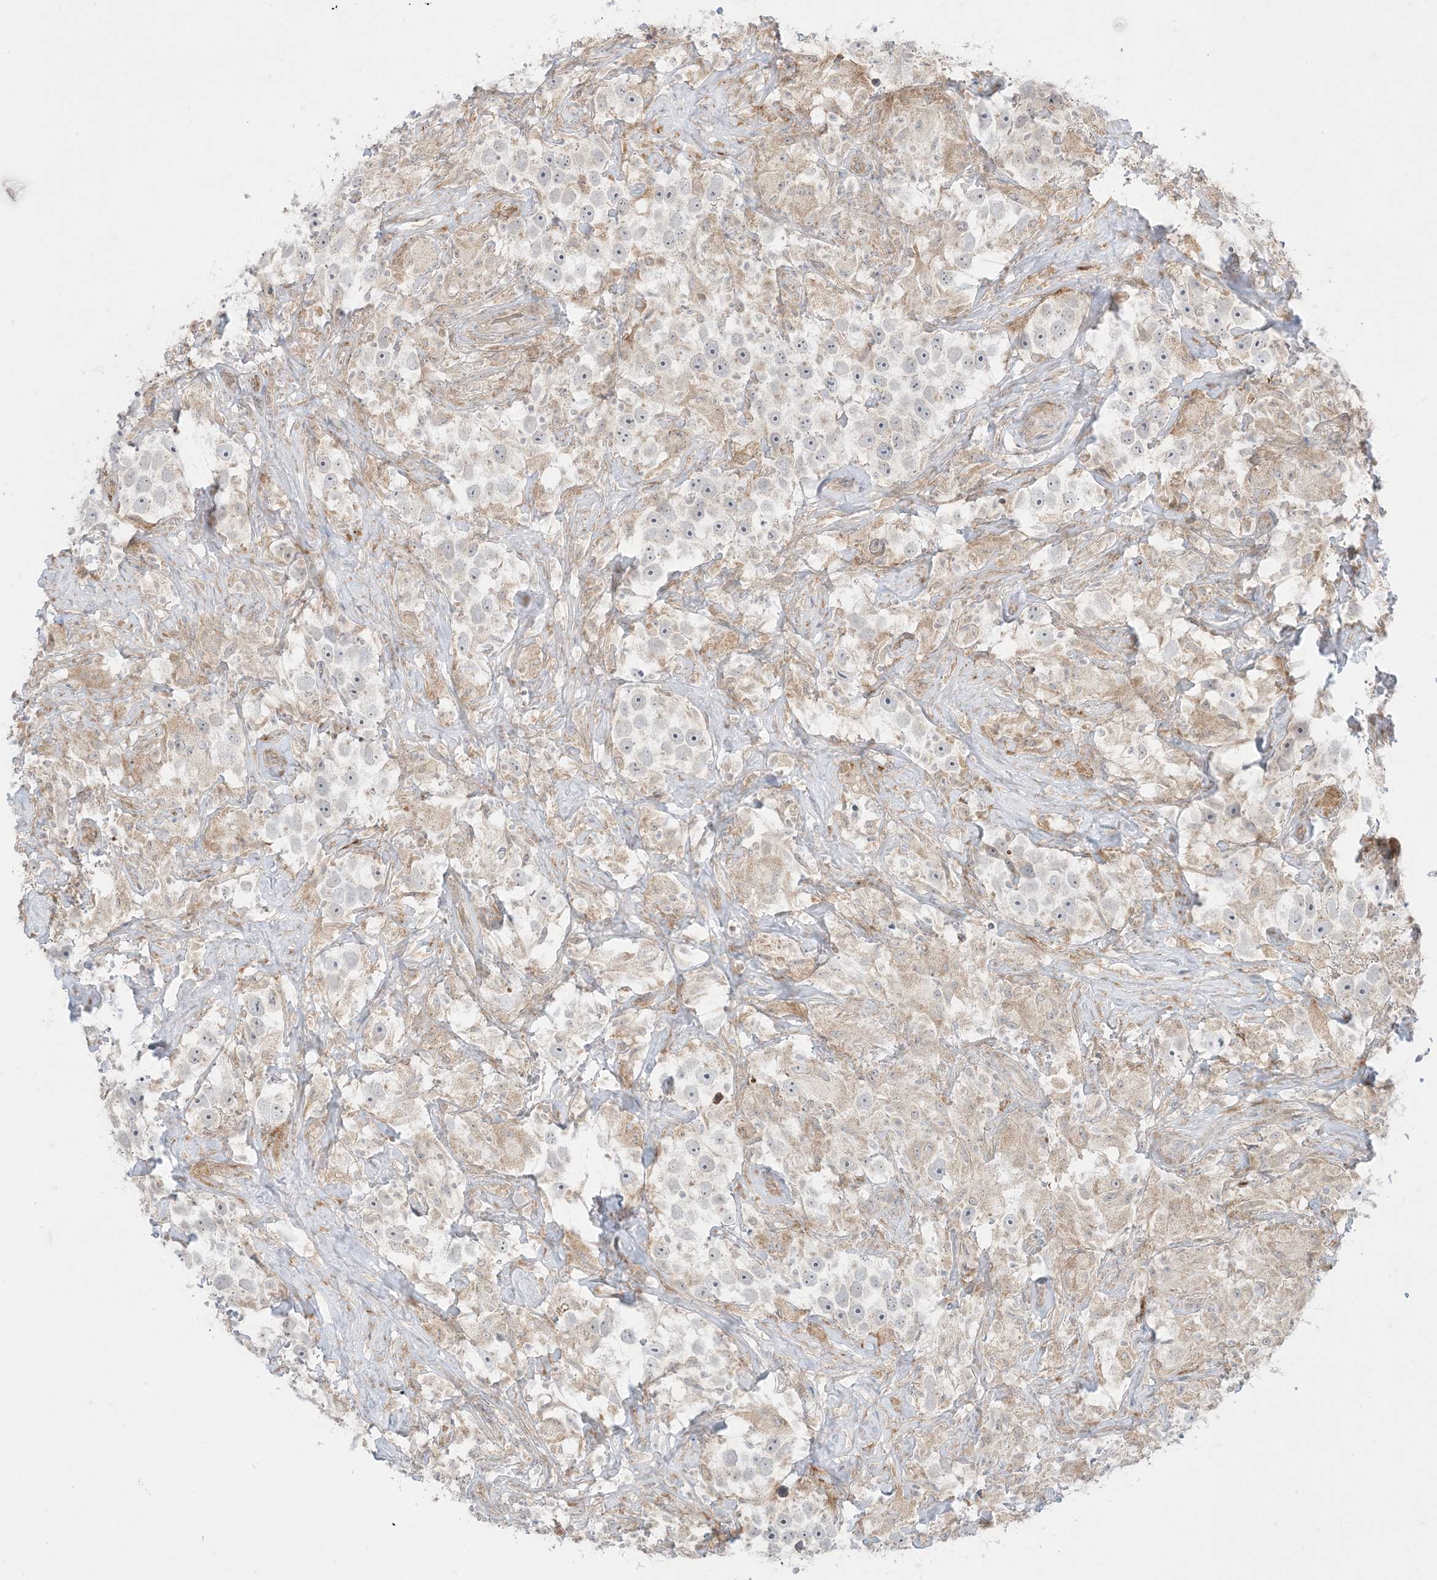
{"staining": {"intensity": "negative", "quantity": "none", "location": "none"}, "tissue": "testis cancer", "cell_type": "Tumor cells", "image_type": "cancer", "snomed": [{"axis": "morphology", "description": "Seminoma, NOS"}, {"axis": "topography", "description": "Testis"}], "caption": "A micrograph of human testis seminoma is negative for staining in tumor cells.", "gene": "ODC1", "patient": {"sex": "male", "age": 49}}